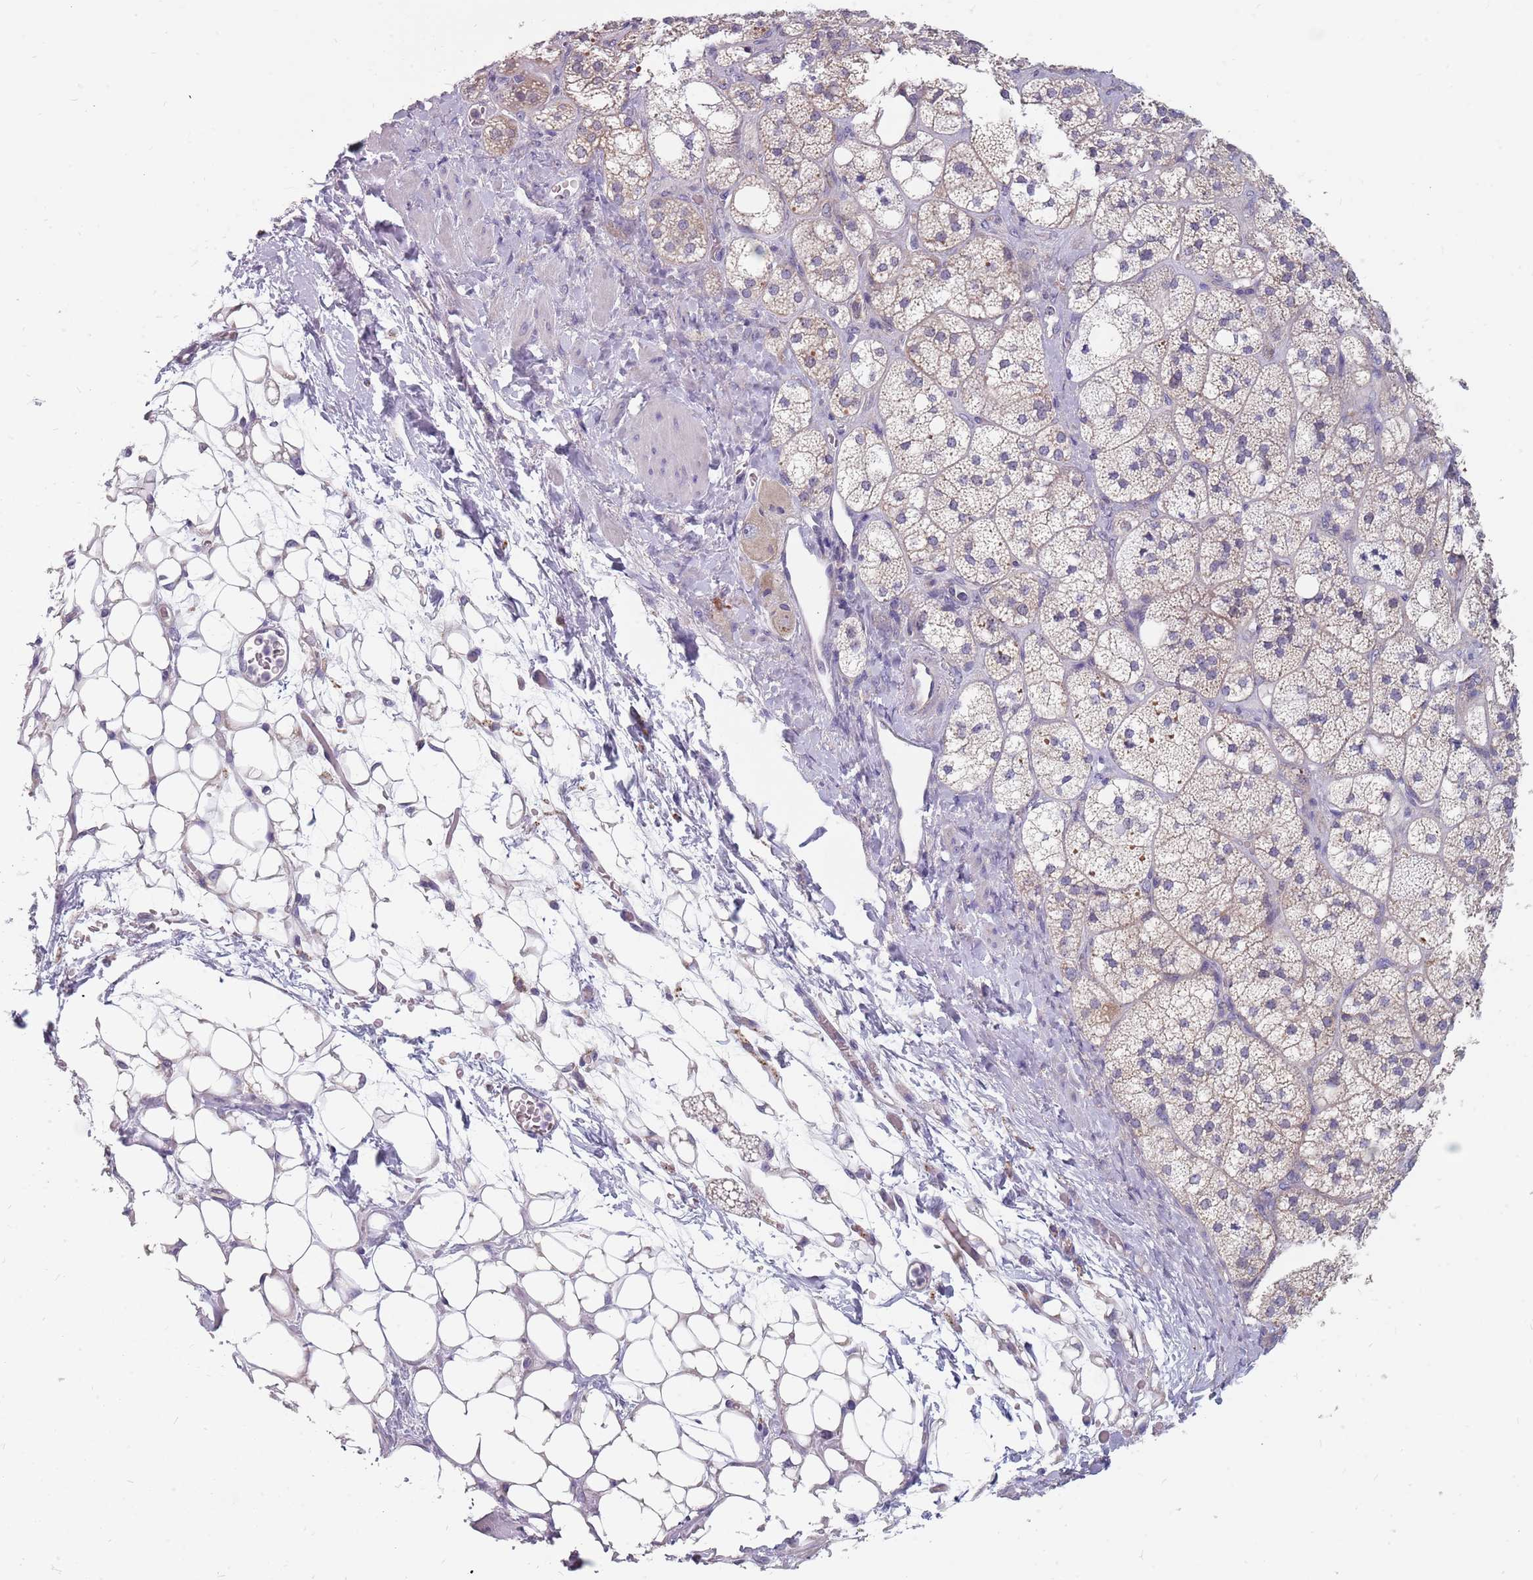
{"staining": {"intensity": "weak", "quantity": "<25%", "location": "cytoplasmic/membranous"}, "tissue": "adrenal gland", "cell_type": "Glandular cells", "image_type": "normal", "snomed": [{"axis": "morphology", "description": "Normal tissue, NOS"}, {"axis": "topography", "description": "Adrenal gland"}], "caption": "The micrograph exhibits no significant positivity in glandular cells of adrenal gland. (IHC, brightfield microscopy, high magnification).", "gene": "CMTR2", "patient": {"sex": "male", "age": 61}}